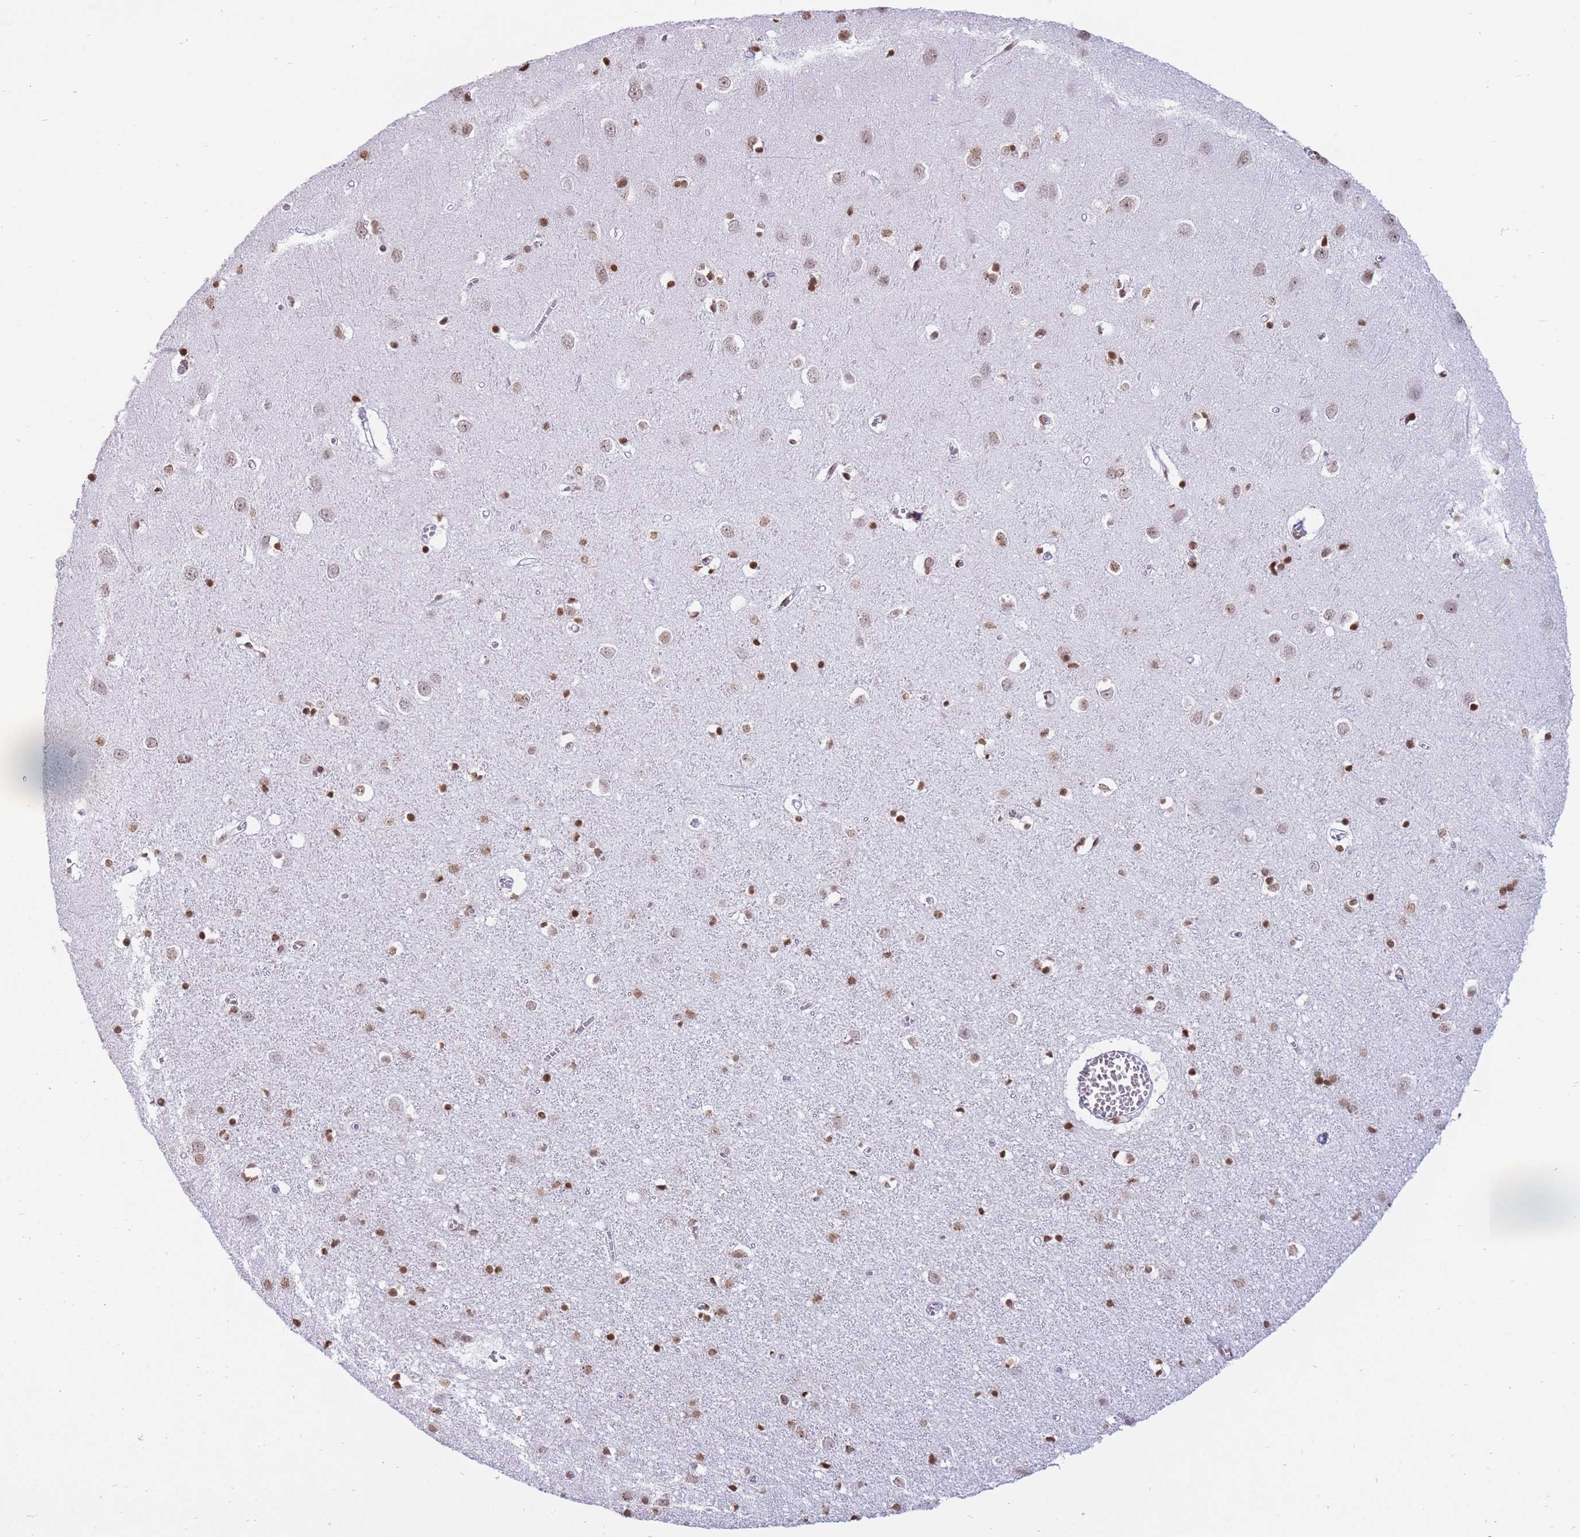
{"staining": {"intensity": "moderate", "quantity": ">75%", "location": "nuclear"}, "tissue": "cerebral cortex", "cell_type": "Endothelial cells", "image_type": "normal", "snomed": [{"axis": "morphology", "description": "Normal tissue, NOS"}, {"axis": "topography", "description": "Cerebral cortex"}], "caption": "Immunohistochemical staining of normal human cerebral cortex shows moderate nuclear protein positivity in about >75% of endothelial cells.", "gene": "SHISAL1", "patient": {"sex": "female", "age": 64}}